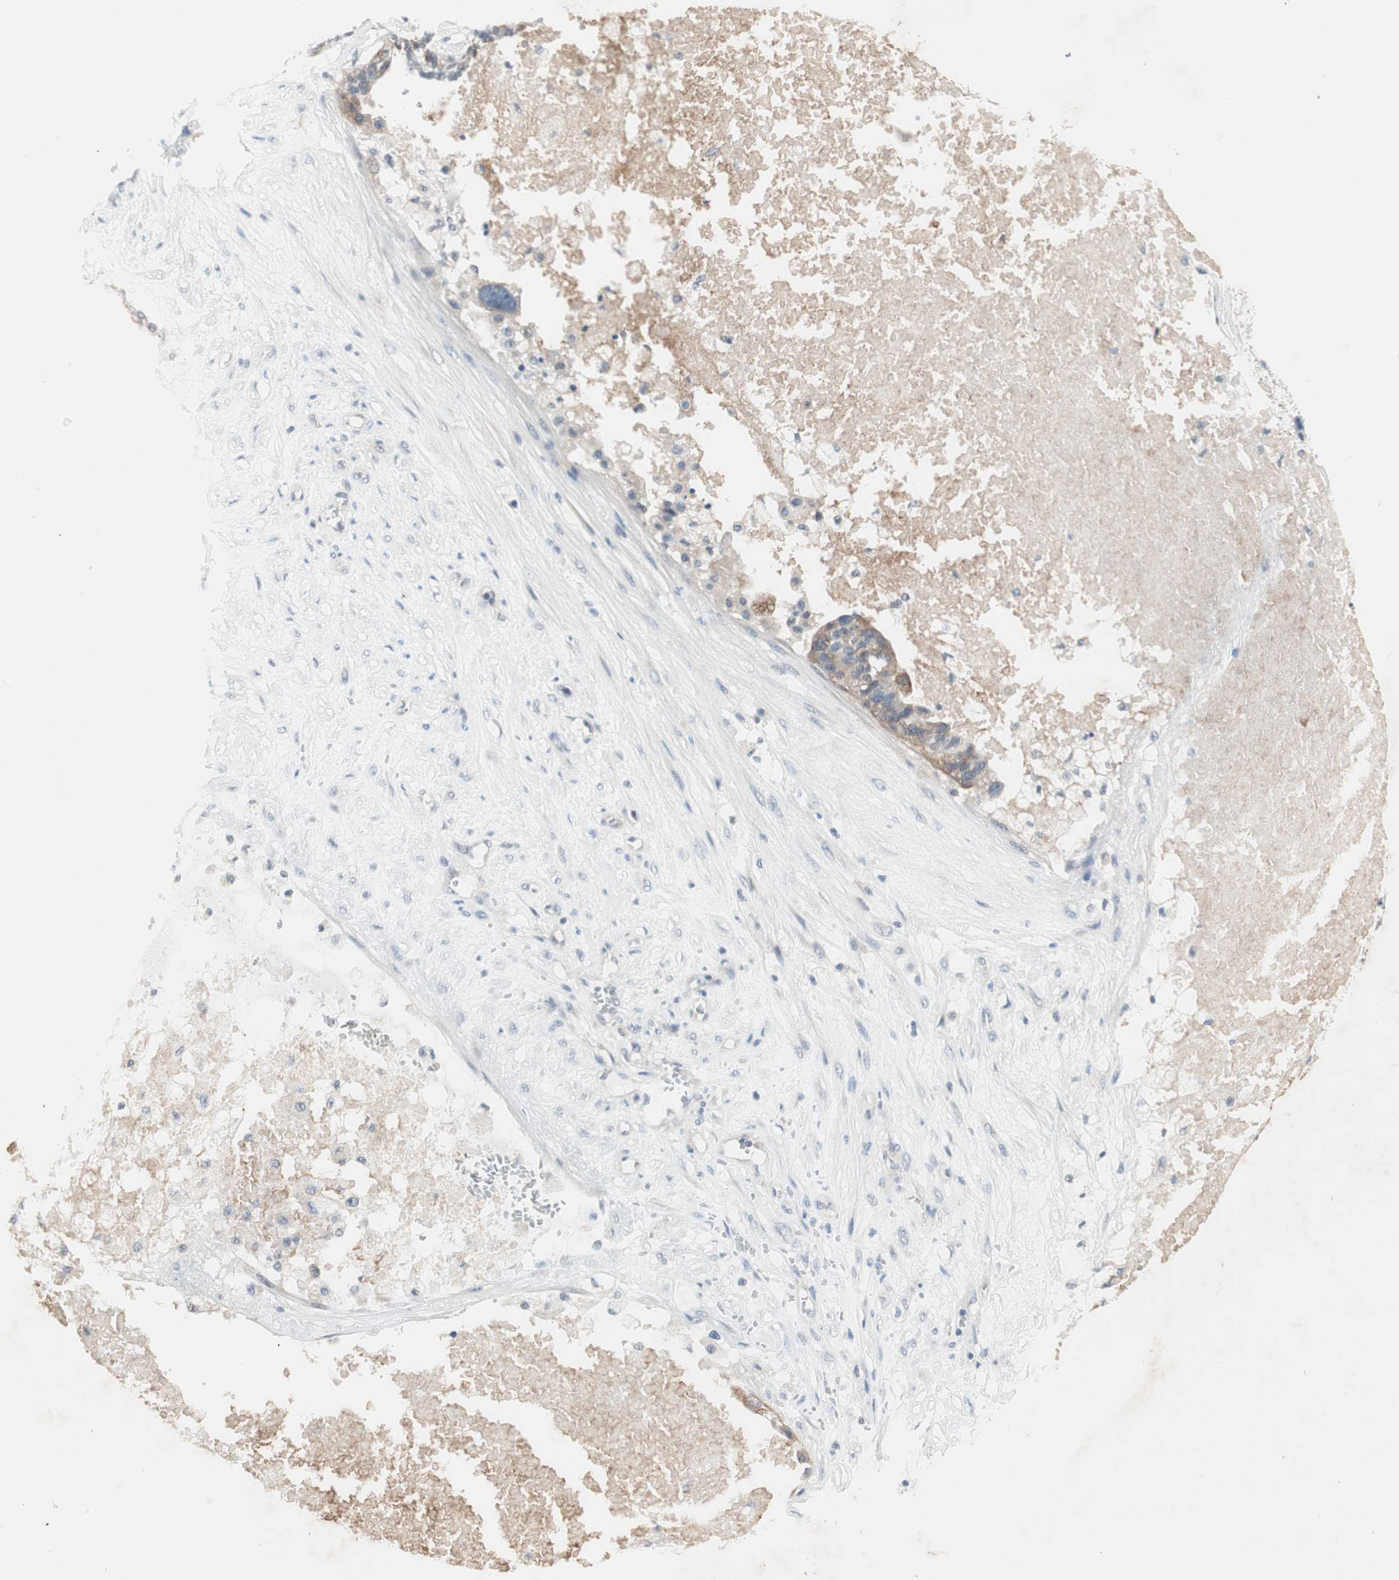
{"staining": {"intensity": "weak", "quantity": "<25%", "location": "cytoplasmic/membranous"}, "tissue": "ovarian cancer", "cell_type": "Tumor cells", "image_type": "cancer", "snomed": [{"axis": "morphology", "description": "Cystadenocarcinoma, serous, NOS"}, {"axis": "topography", "description": "Ovary"}], "caption": "An immunohistochemistry image of ovarian serous cystadenocarcinoma is shown. There is no staining in tumor cells of ovarian serous cystadenocarcinoma.", "gene": "ITGB4", "patient": {"sex": "female", "age": 59}}